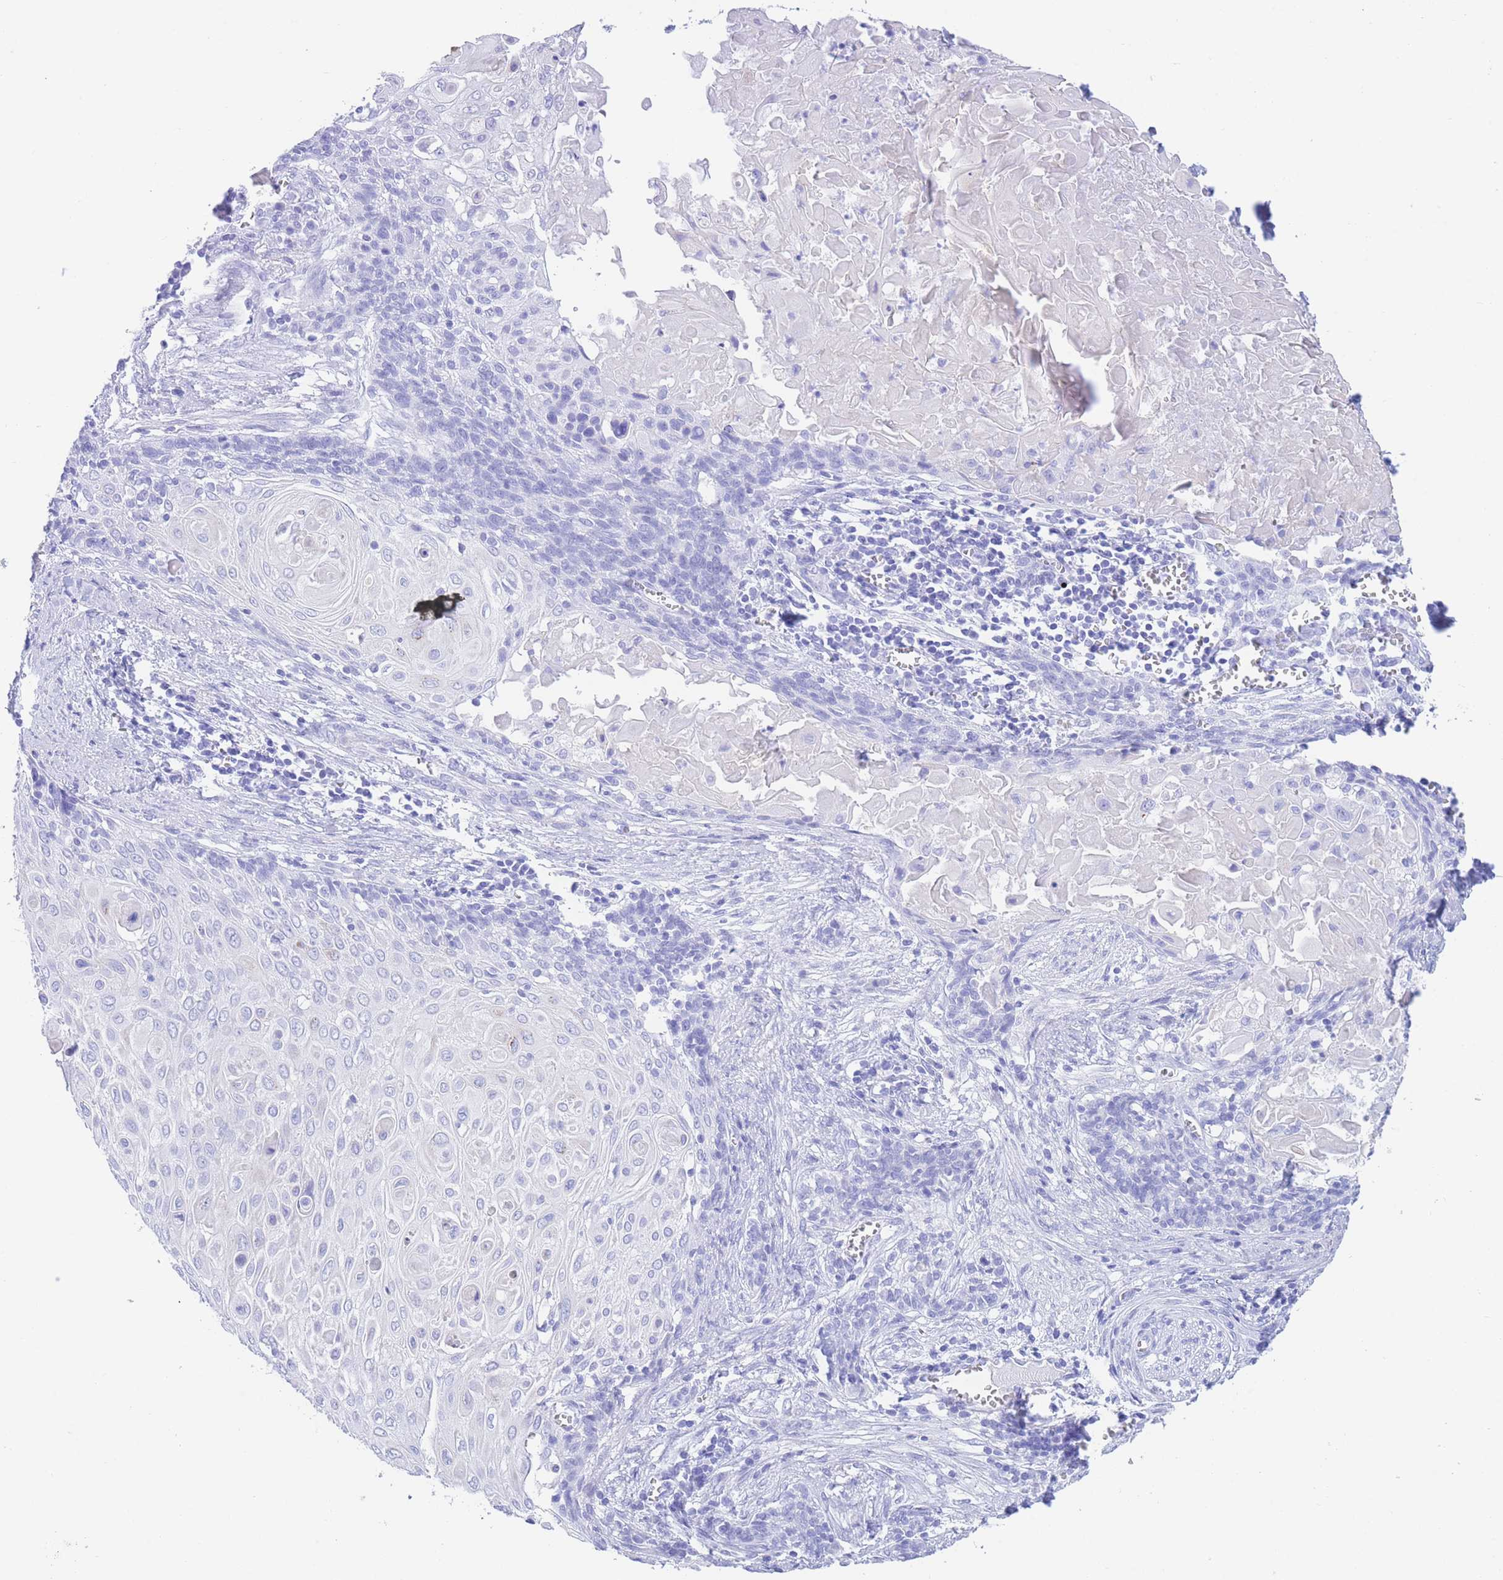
{"staining": {"intensity": "negative", "quantity": "none", "location": "none"}, "tissue": "cervical cancer", "cell_type": "Tumor cells", "image_type": "cancer", "snomed": [{"axis": "morphology", "description": "Squamous cell carcinoma, NOS"}, {"axis": "topography", "description": "Cervix"}], "caption": "High power microscopy photomicrograph of an IHC histopathology image of squamous cell carcinoma (cervical), revealing no significant positivity in tumor cells.", "gene": "SLCO1B3", "patient": {"sex": "female", "age": 39}}